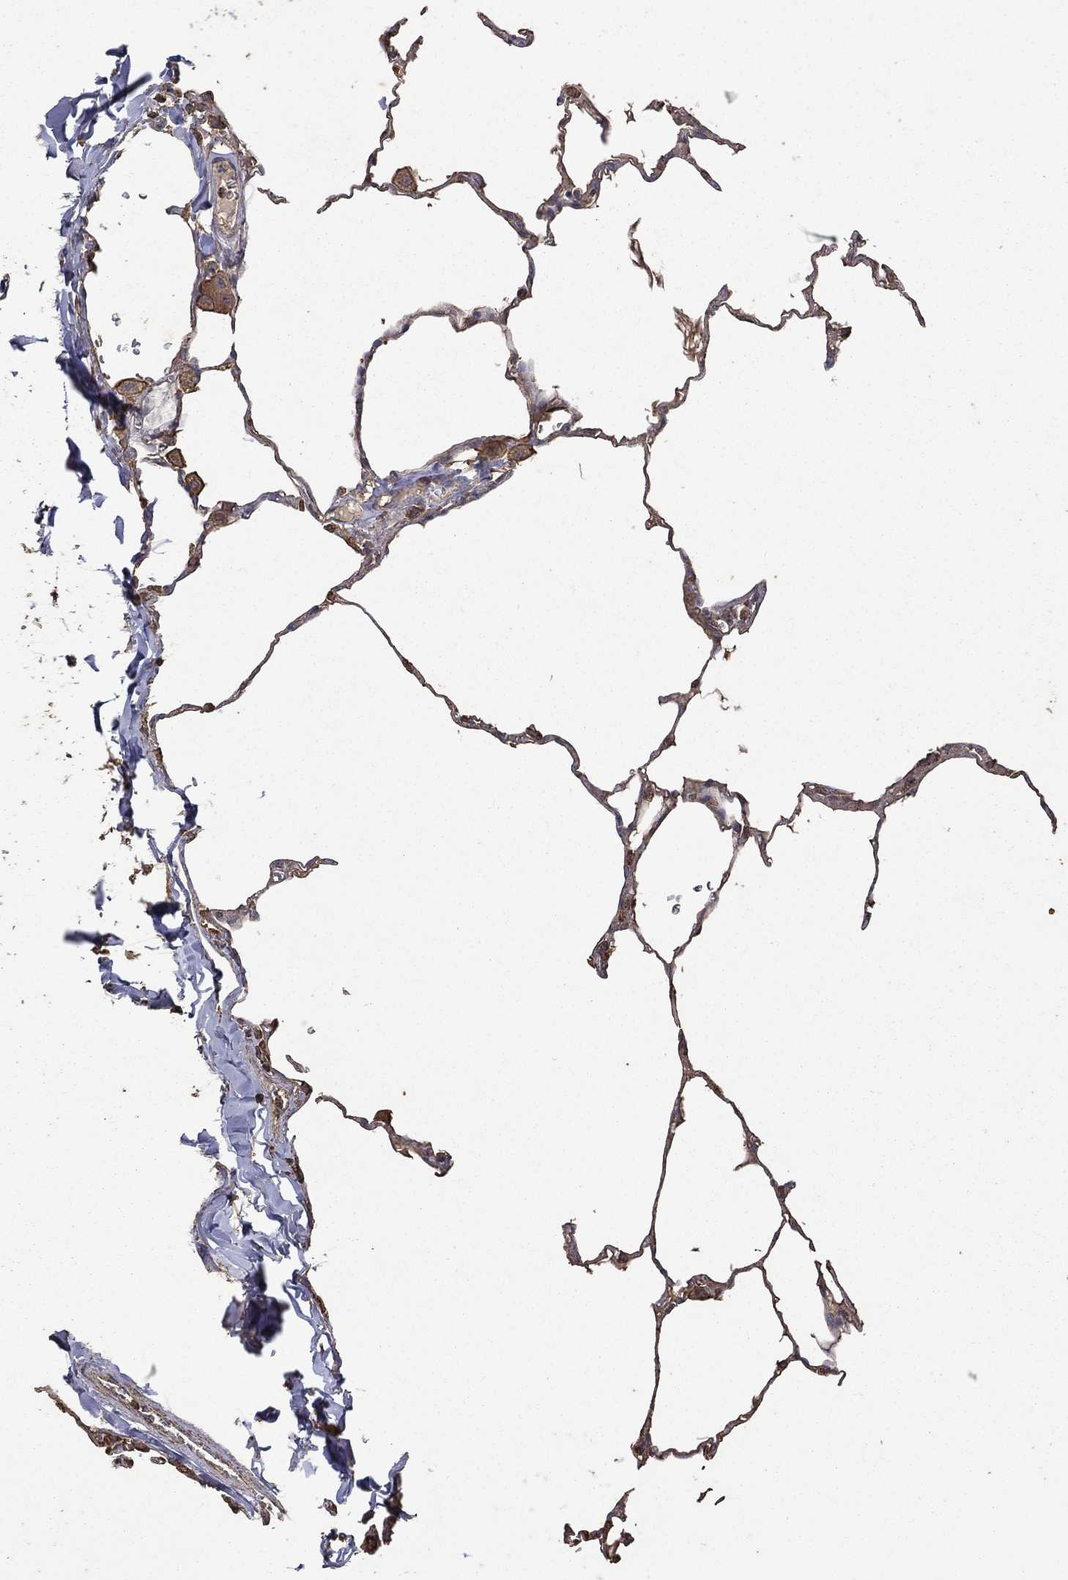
{"staining": {"intensity": "weak", "quantity": "25%-75%", "location": "cytoplasmic/membranous"}, "tissue": "lung", "cell_type": "Alveolar cells", "image_type": "normal", "snomed": [{"axis": "morphology", "description": "Normal tissue, NOS"}, {"axis": "morphology", "description": "Adenocarcinoma, metastatic, NOS"}, {"axis": "topography", "description": "Lung"}], "caption": "Lung stained for a protein reveals weak cytoplasmic/membranous positivity in alveolar cells. (DAB IHC, brown staining for protein, blue staining for nuclei).", "gene": "METTL27", "patient": {"sex": "male", "age": 45}}